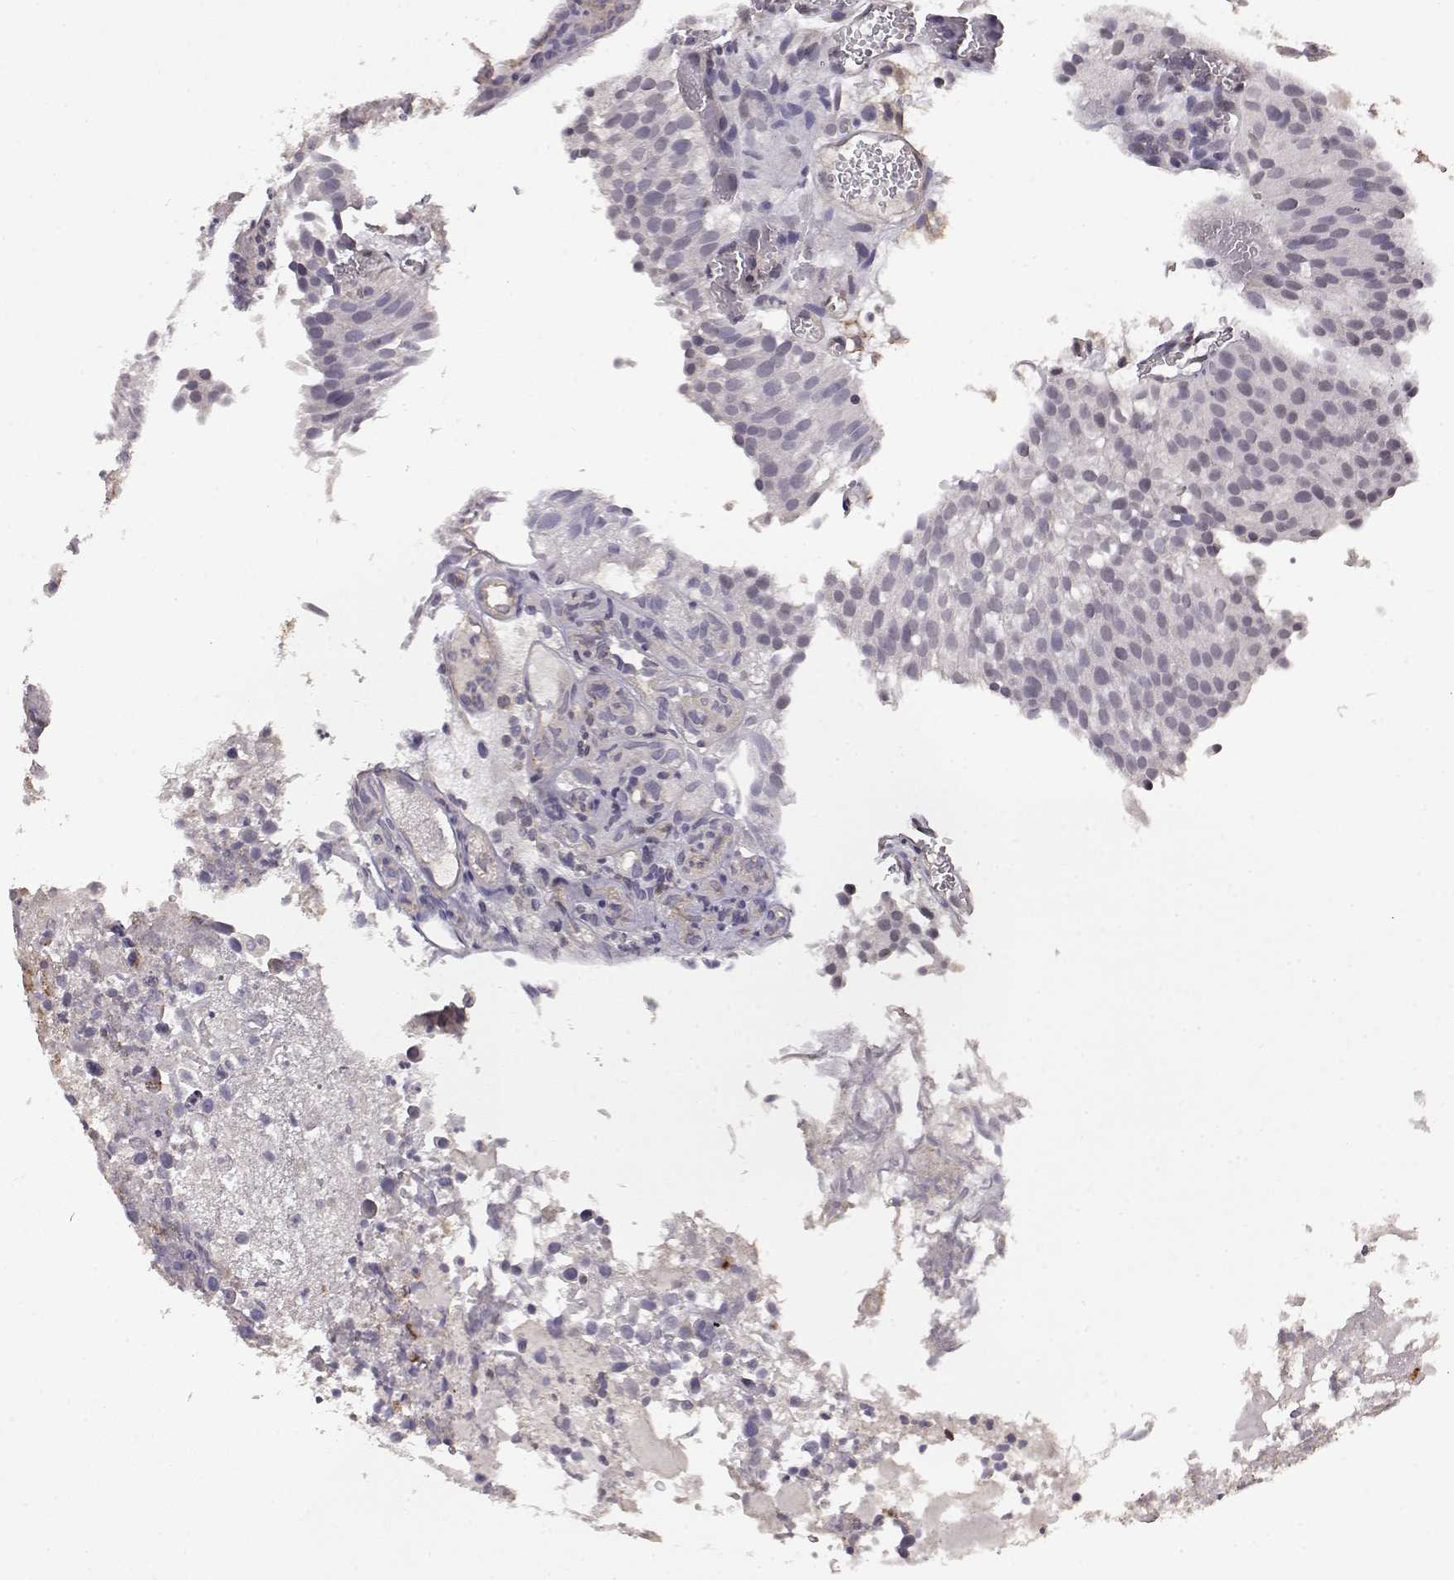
{"staining": {"intensity": "negative", "quantity": "none", "location": "none"}, "tissue": "urothelial cancer", "cell_type": "Tumor cells", "image_type": "cancer", "snomed": [{"axis": "morphology", "description": "Urothelial carcinoma, Low grade"}, {"axis": "topography", "description": "Urinary bladder"}], "caption": "High power microscopy image of an immunohistochemistry image of urothelial carcinoma (low-grade), revealing no significant staining in tumor cells.", "gene": "IFITM1", "patient": {"sex": "female", "age": 87}}